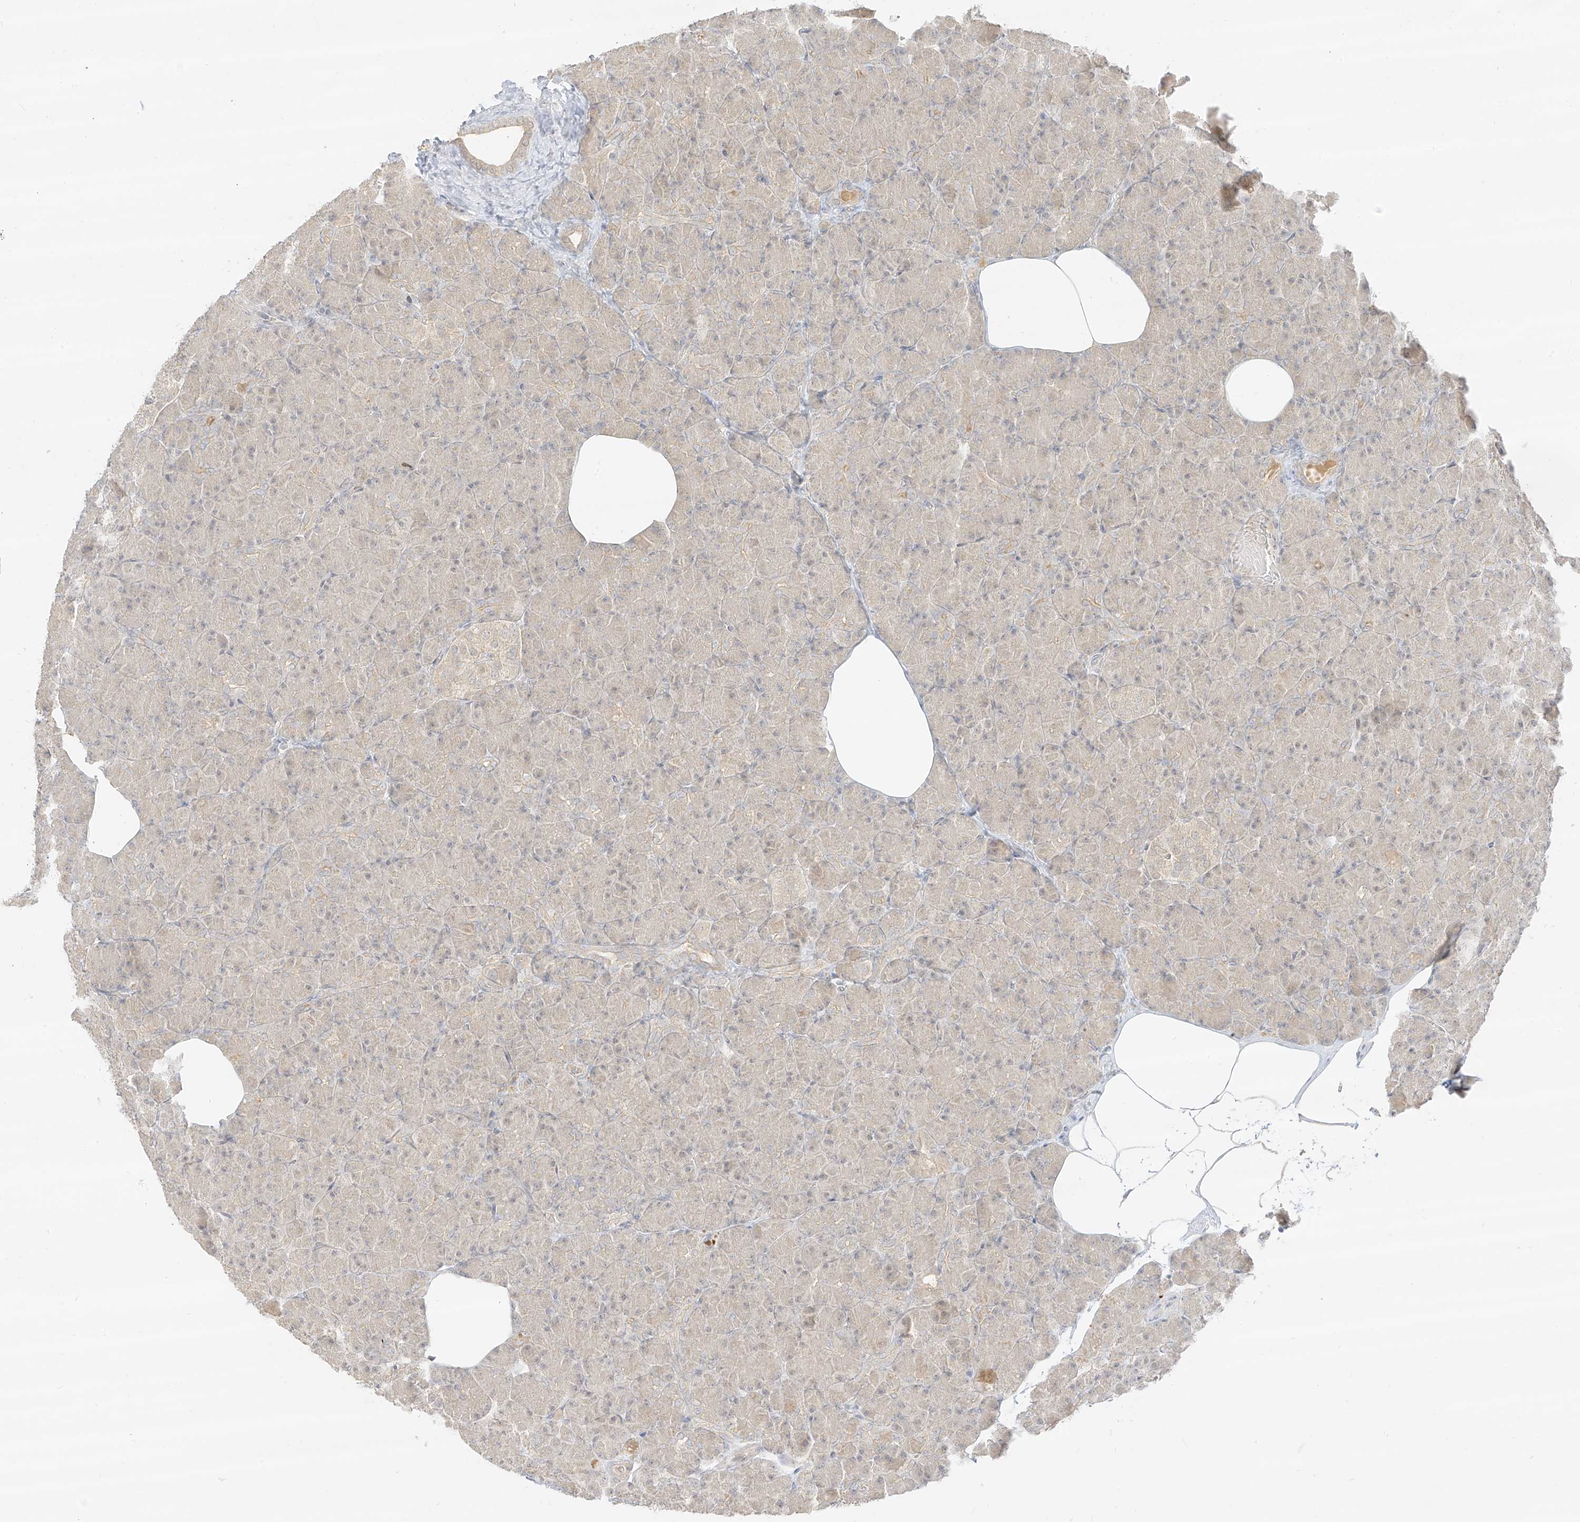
{"staining": {"intensity": "weak", "quantity": "<25%", "location": "cytoplasmic/membranous"}, "tissue": "pancreas", "cell_type": "Exocrine glandular cells", "image_type": "normal", "snomed": [{"axis": "morphology", "description": "Normal tissue, NOS"}, {"axis": "topography", "description": "Pancreas"}], "caption": "DAB immunohistochemical staining of unremarkable pancreas reveals no significant staining in exocrine glandular cells.", "gene": "LIPT1", "patient": {"sex": "female", "age": 43}}